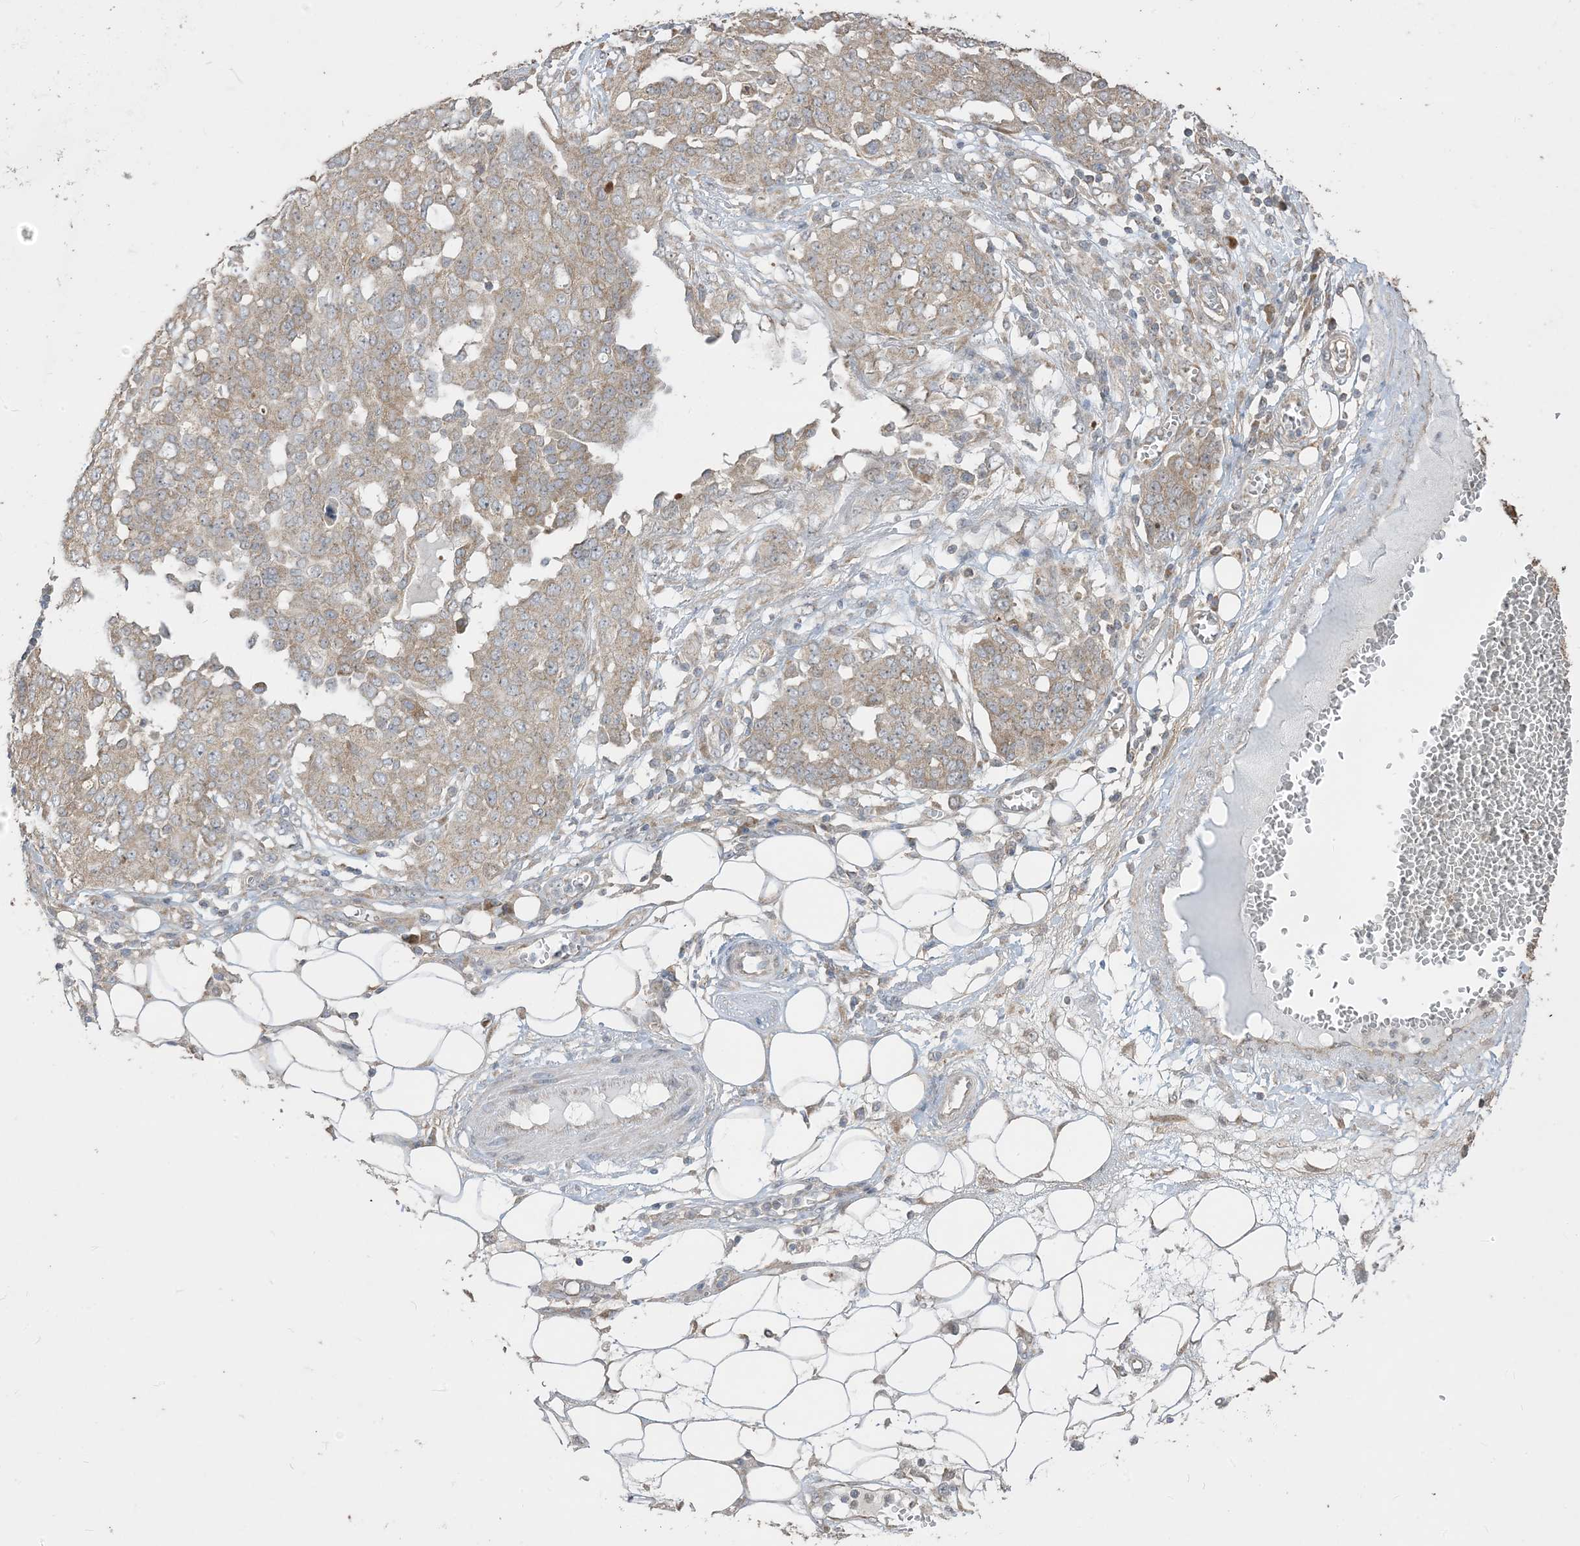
{"staining": {"intensity": "moderate", "quantity": ">75%", "location": "cytoplasmic/membranous"}, "tissue": "ovarian cancer", "cell_type": "Tumor cells", "image_type": "cancer", "snomed": [{"axis": "morphology", "description": "Cystadenocarcinoma, serous, NOS"}, {"axis": "topography", "description": "Soft tissue"}, {"axis": "topography", "description": "Ovary"}], "caption": "IHC image of human ovarian cancer stained for a protein (brown), which displays medium levels of moderate cytoplasmic/membranous staining in about >75% of tumor cells.", "gene": "SIRT3", "patient": {"sex": "female", "age": 57}}